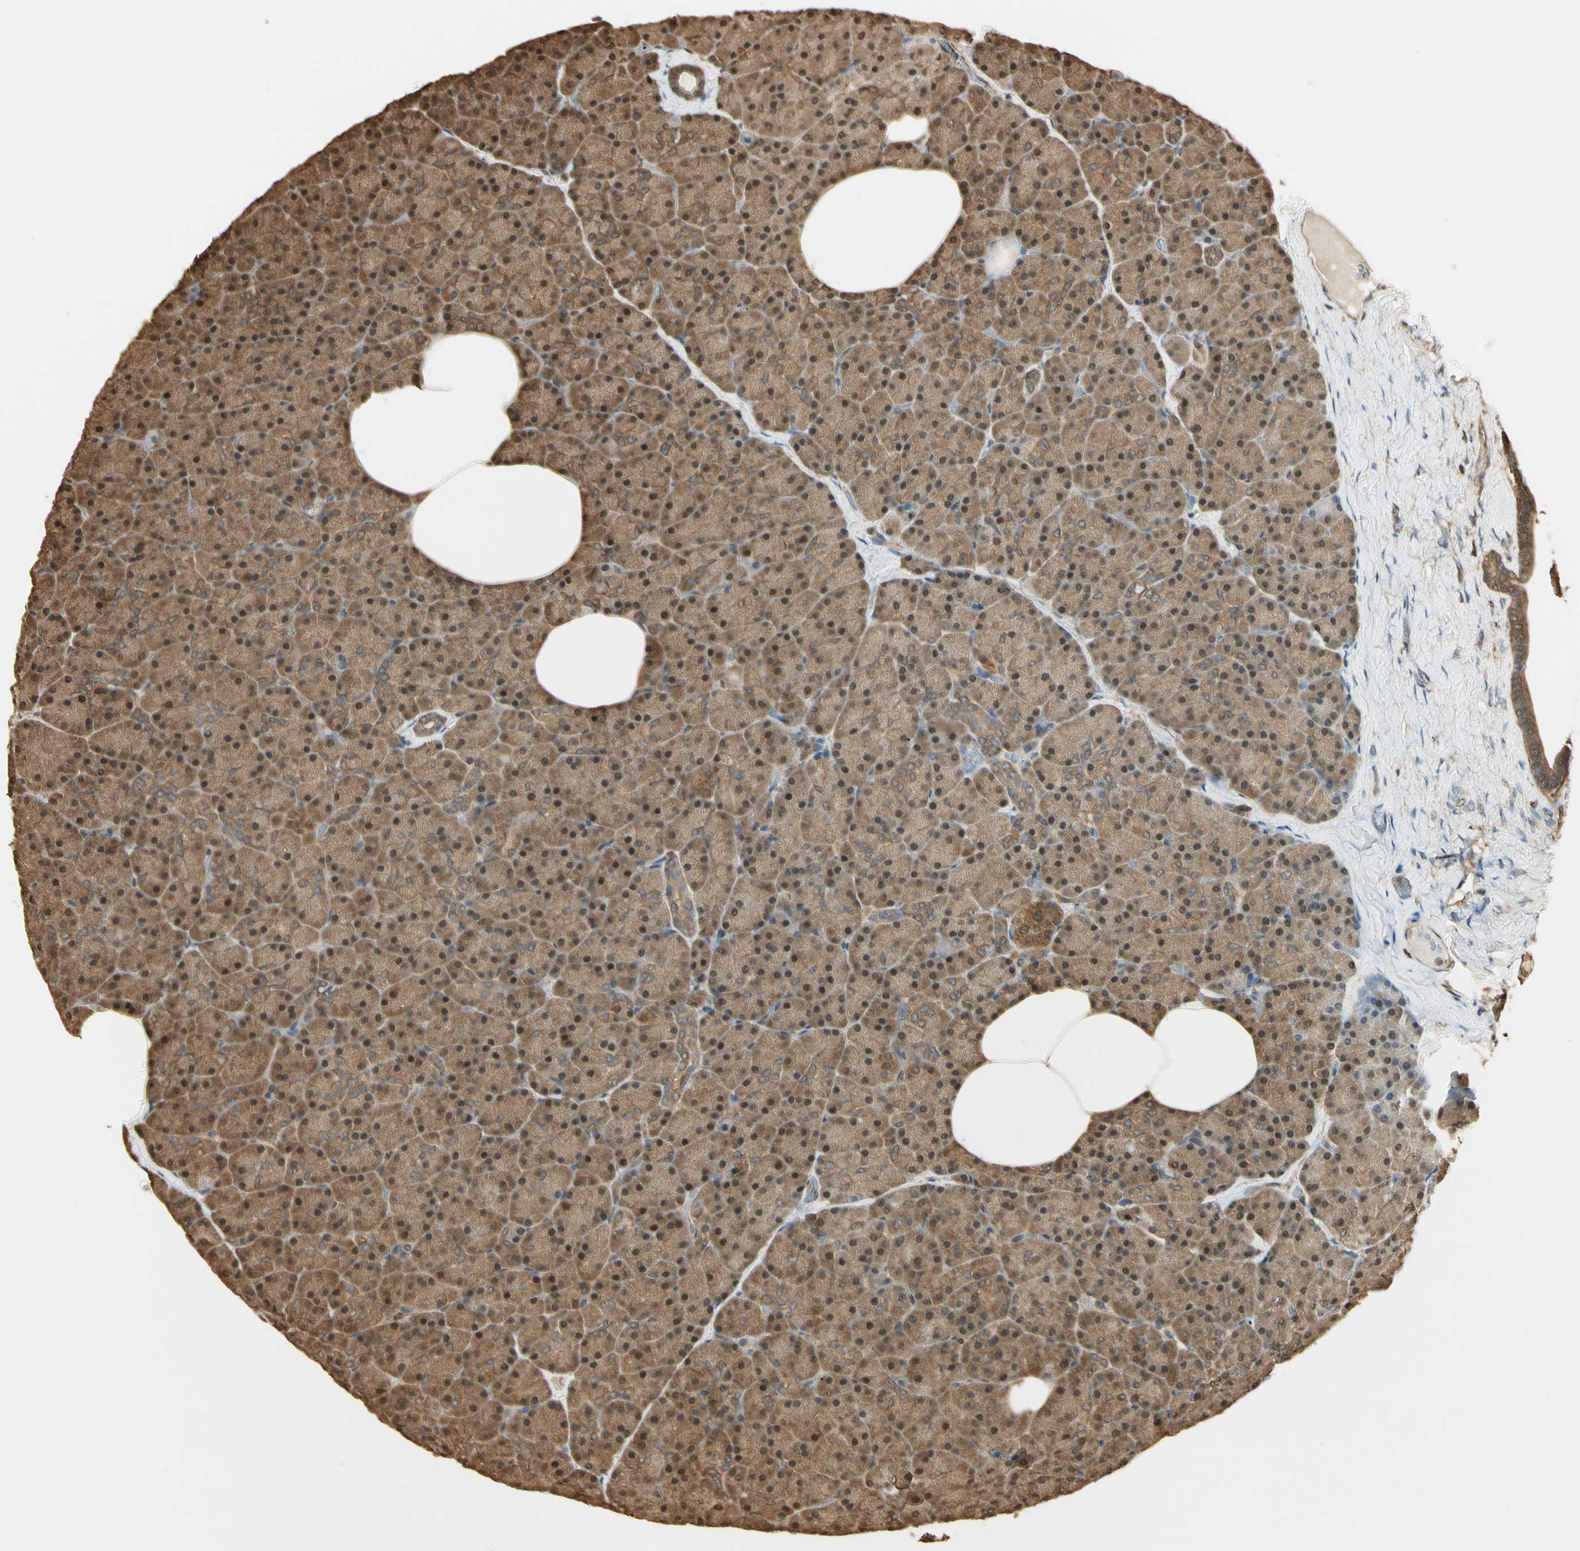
{"staining": {"intensity": "moderate", "quantity": ">75%", "location": "cytoplasmic/membranous,nuclear"}, "tissue": "pancreas", "cell_type": "Exocrine glandular cells", "image_type": "normal", "snomed": [{"axis": "morphology", "description": "Normal tissue, NOS"}, {"axis": "topography", "description": "Pancreas"}], "caption": "This photomicrograph demonstrates IHC staining of normal pancreas, with medium moderate cytoplasmic/membranous,nuclear expression in approximately >75% of exocrine glandular cells.", "gene": "YWHAE", "patient": {"sex": "female", "age": 35}}